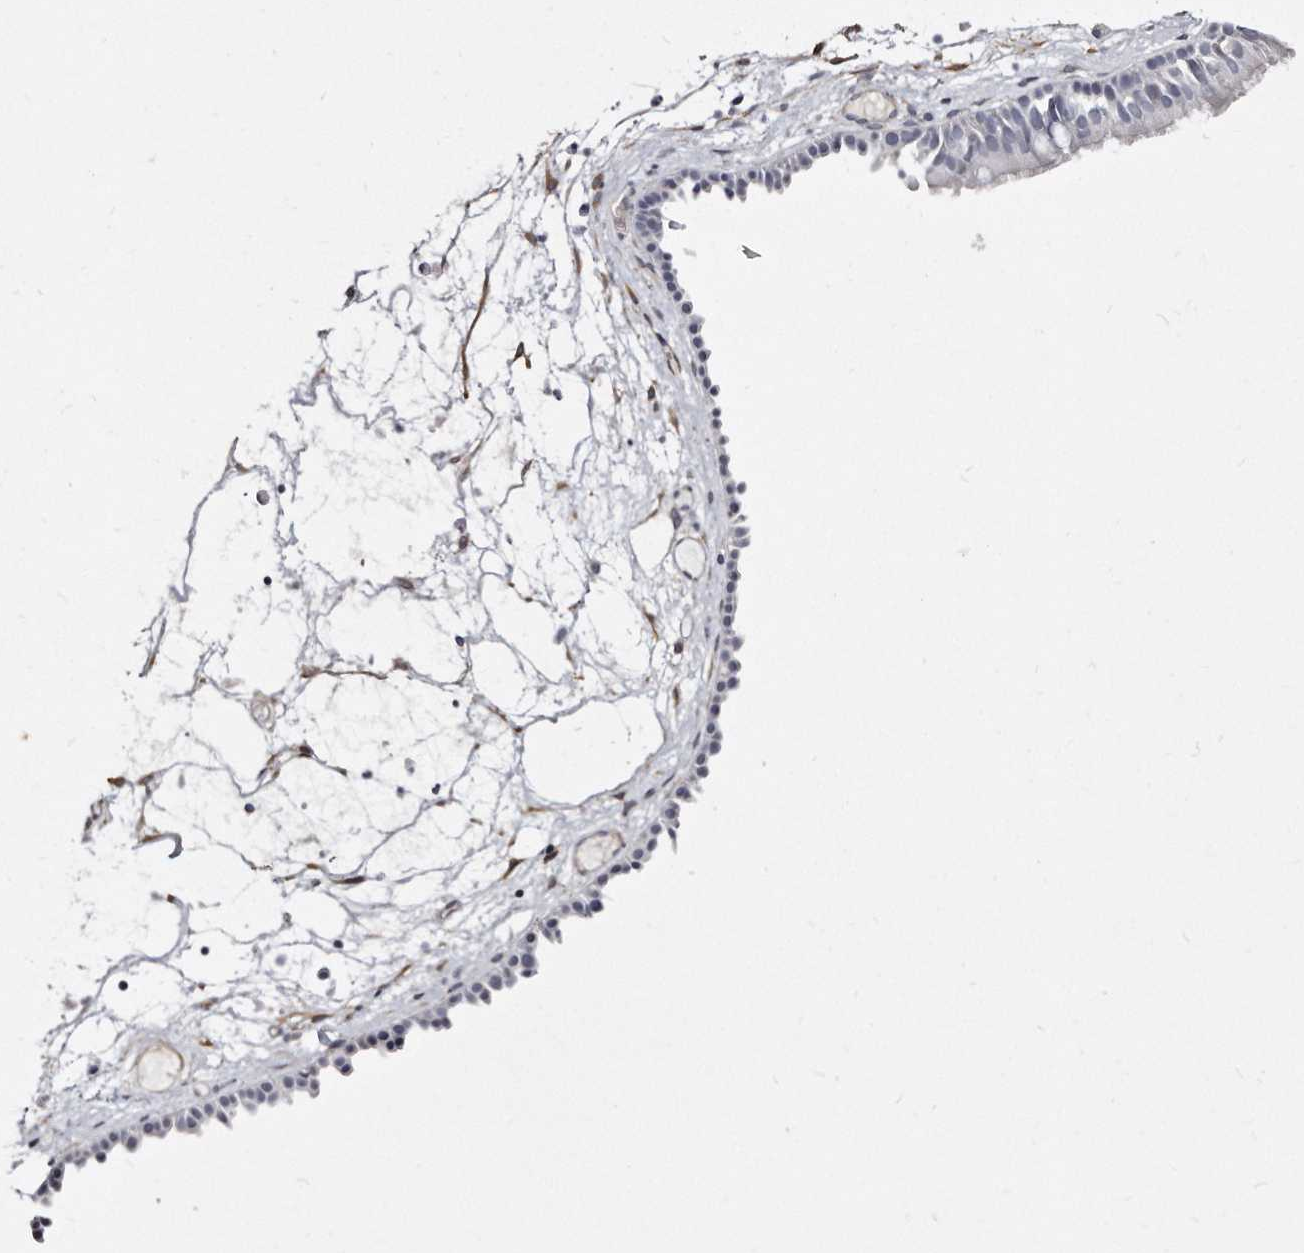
{"staining": {"intensity": "negative", "quantity": "none", "location": "none"}, "tissue": "nasopharynx", "cell_type": "Respiratory epithelial cells", "image_type": "normal", "snomed": [{"axis": "morphology", "description": "Normal tissue, NOS"}, {"axis": "morphology", "description": "Inflammation, NOS"}, {"axis": "morphology", "description": "Malignant melanoma, Metastatic site"}, {"axis": "topography", "description": "Nasopharynx"}], "caption": "The histopathology image displays no staining of respiratory epithelial cells in normal nasopharynx.", "gene": "LMOD1", "patient": {"sex": "male", "age": 70}}